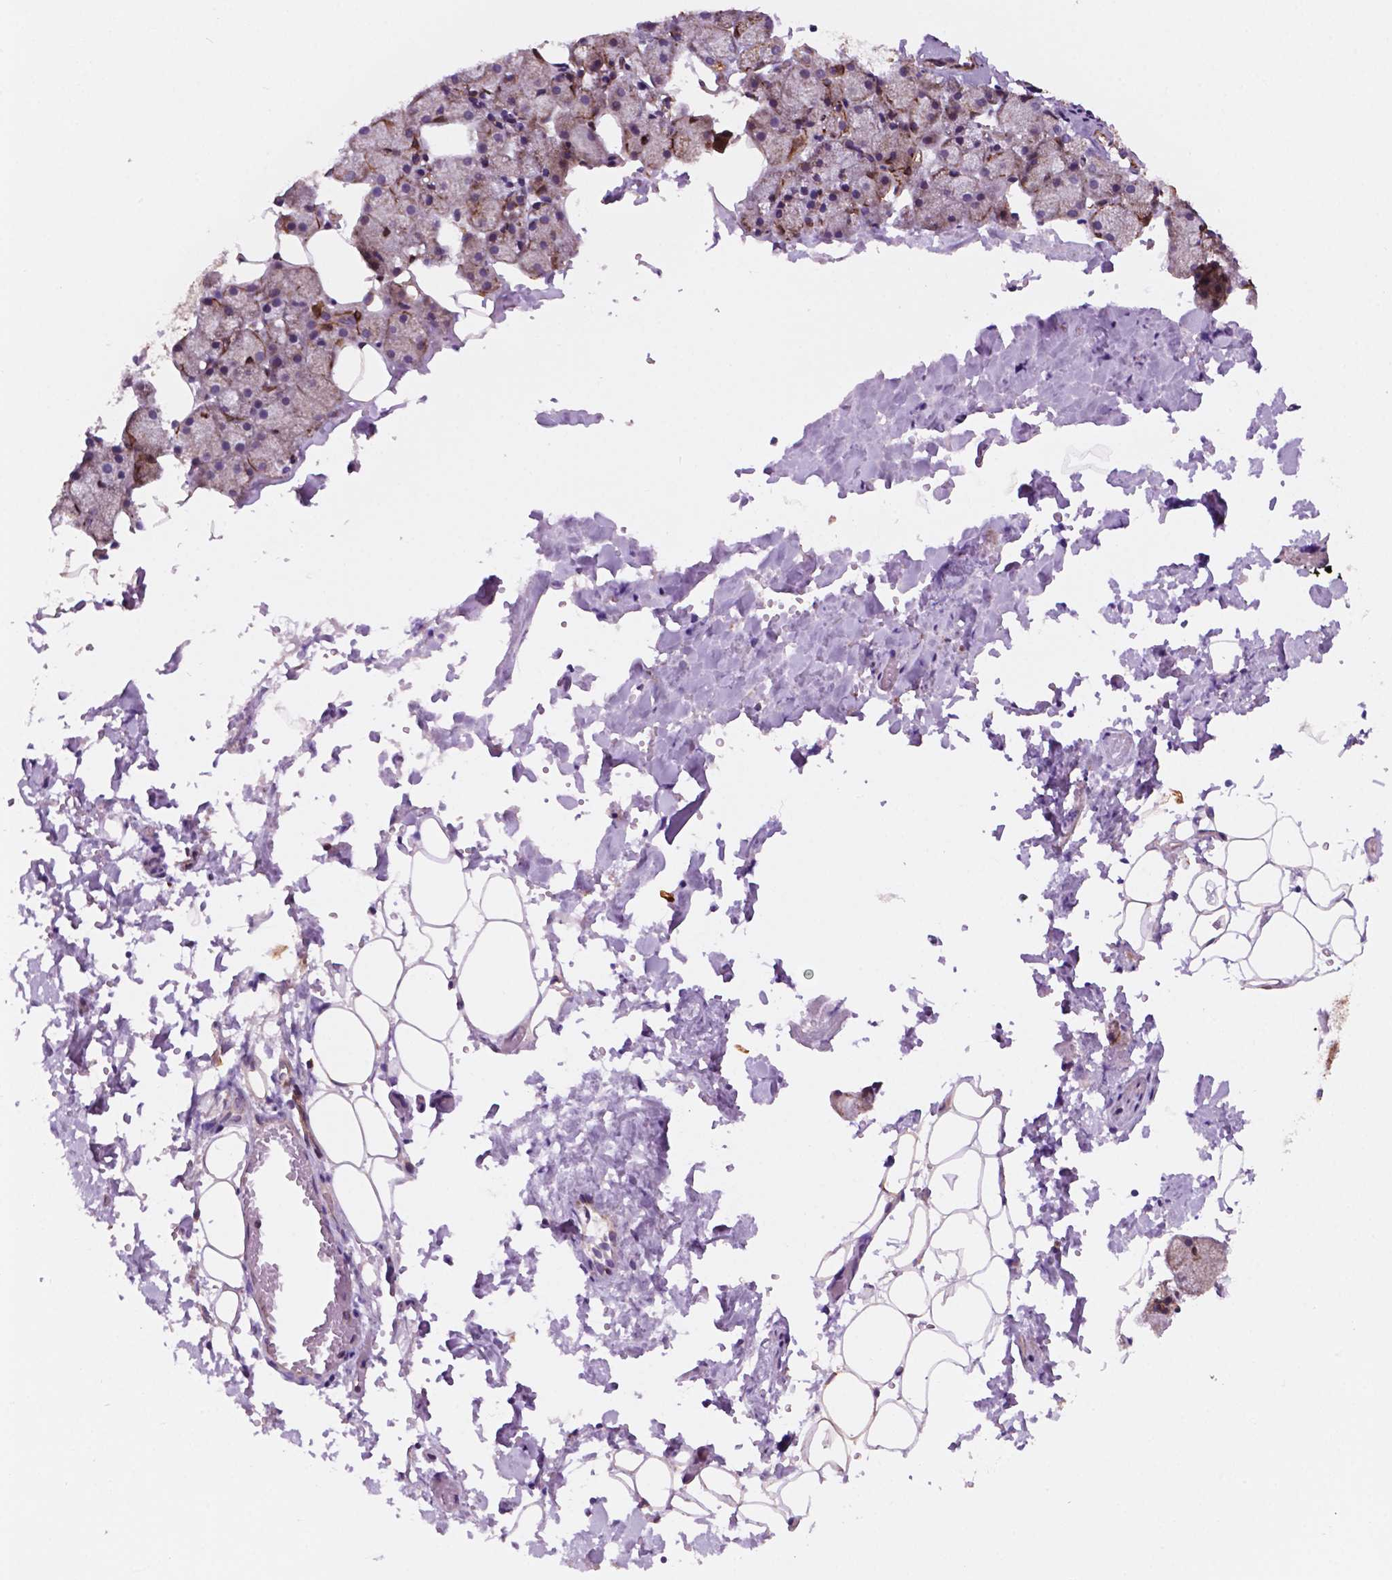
{"staining": {"intensity": "strong", "quantity": ">75%", "location": "cytoplasmic/membranous"}, "tissue": "salivary gland", "cell_type": "Glandular cells", "image_type": "normal", "snomed": [{"axis": "morphology", "description": "Normal tissue, NOS"}, {"axis": "topography", "description": "Salivary gland"}], "caption": "Benign salivary gland shows strong cytoplasmic/membranous expression in approximately >75% of glandular cells.", "gene": "GEMIN4", "patient": {"sex": "male", "age": 38}}